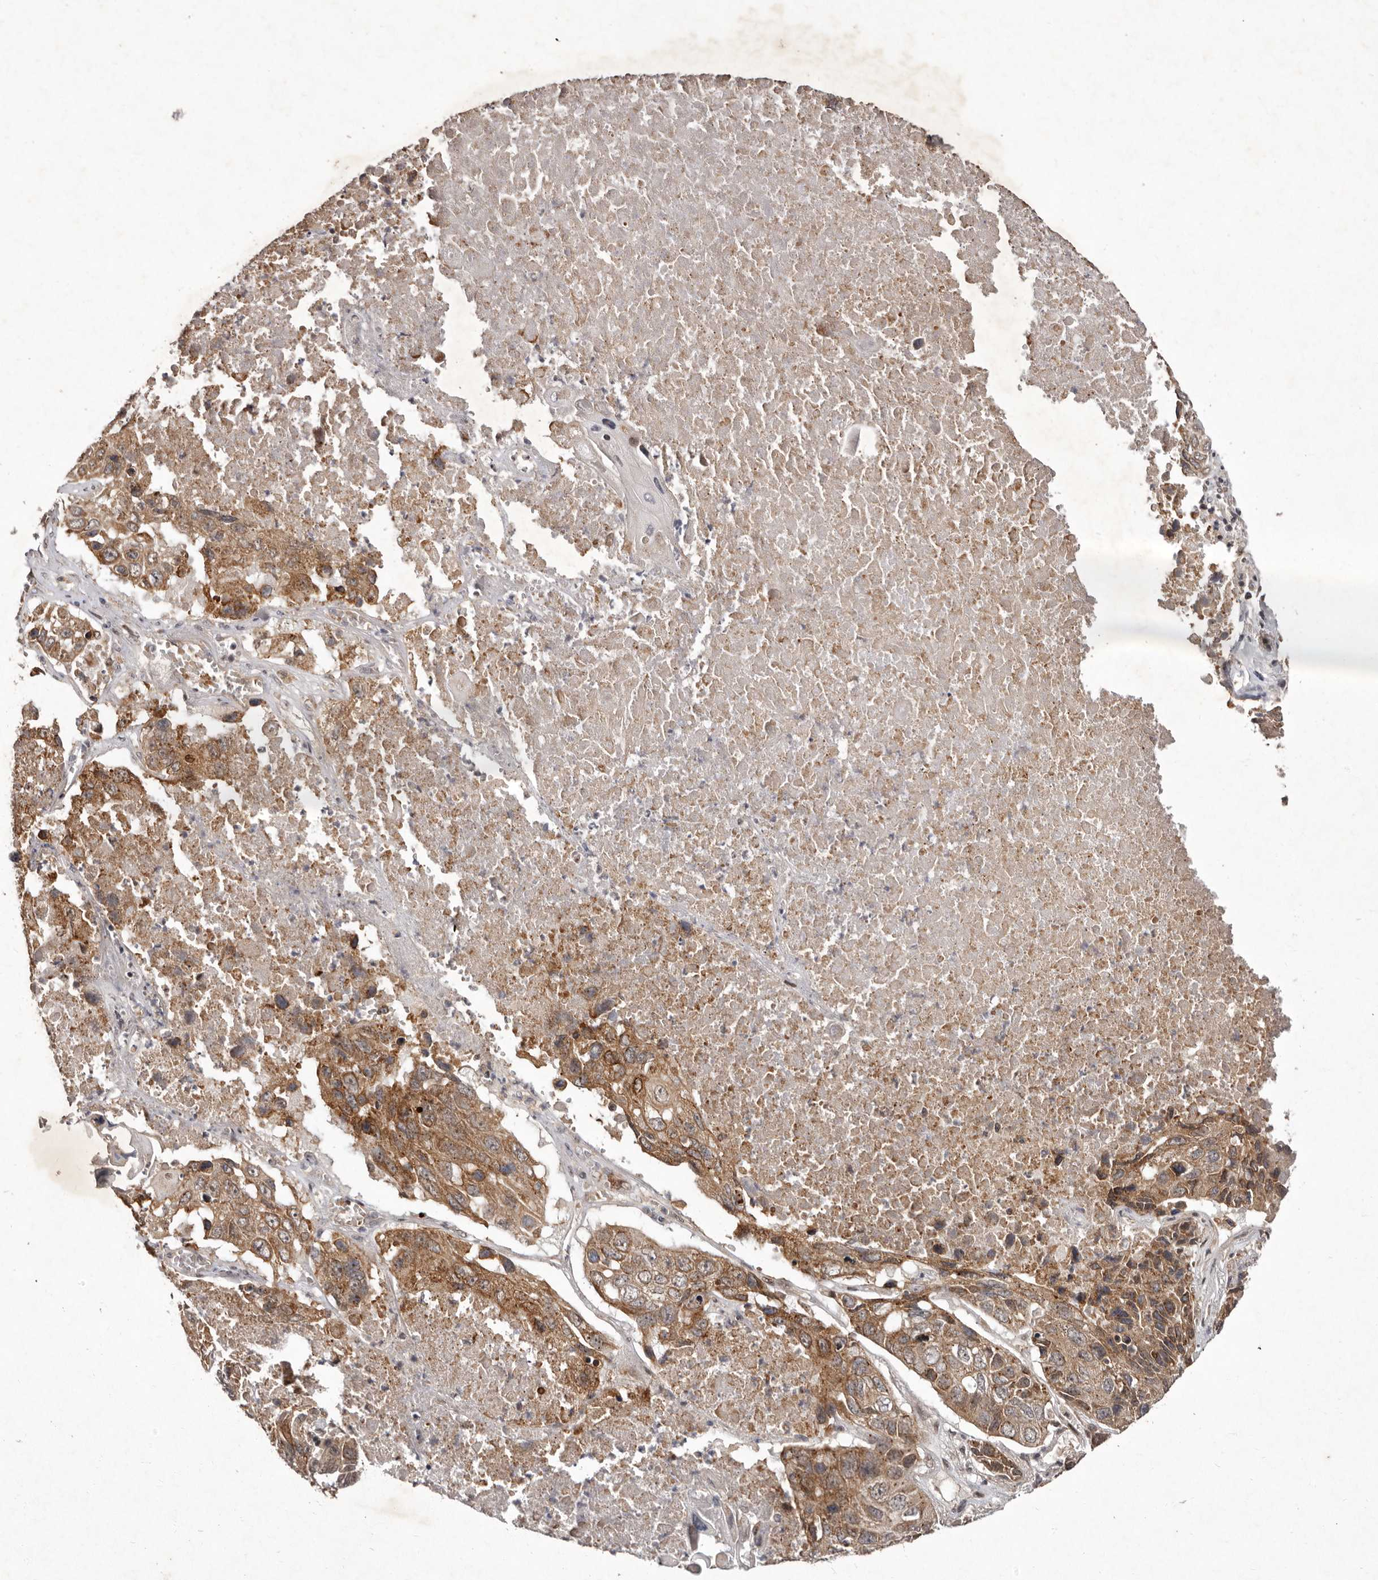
{"staining": {"intensity": "moderate", "quantity": ">75%", "location": "cytoplasmic/membranous"}, "tissue": "lung cancer", "cell_type": "Tumor cells", "image_type": "cancer", "snomed": [{"axis": "morphology", "description": "Squamous cell carcinoma, NOS"}, {"axis": "topography", "description": "Lung"}], "caption": "There is medium levels of moderate cytoplasmic/membranous positivity in tumor cells of lung cancer (squamous cell carcinoma), as demonstrated by immunohistochemical staining (brown color).", "gene": "ABL1", "patient": {"sex": "male", "age": 61}}